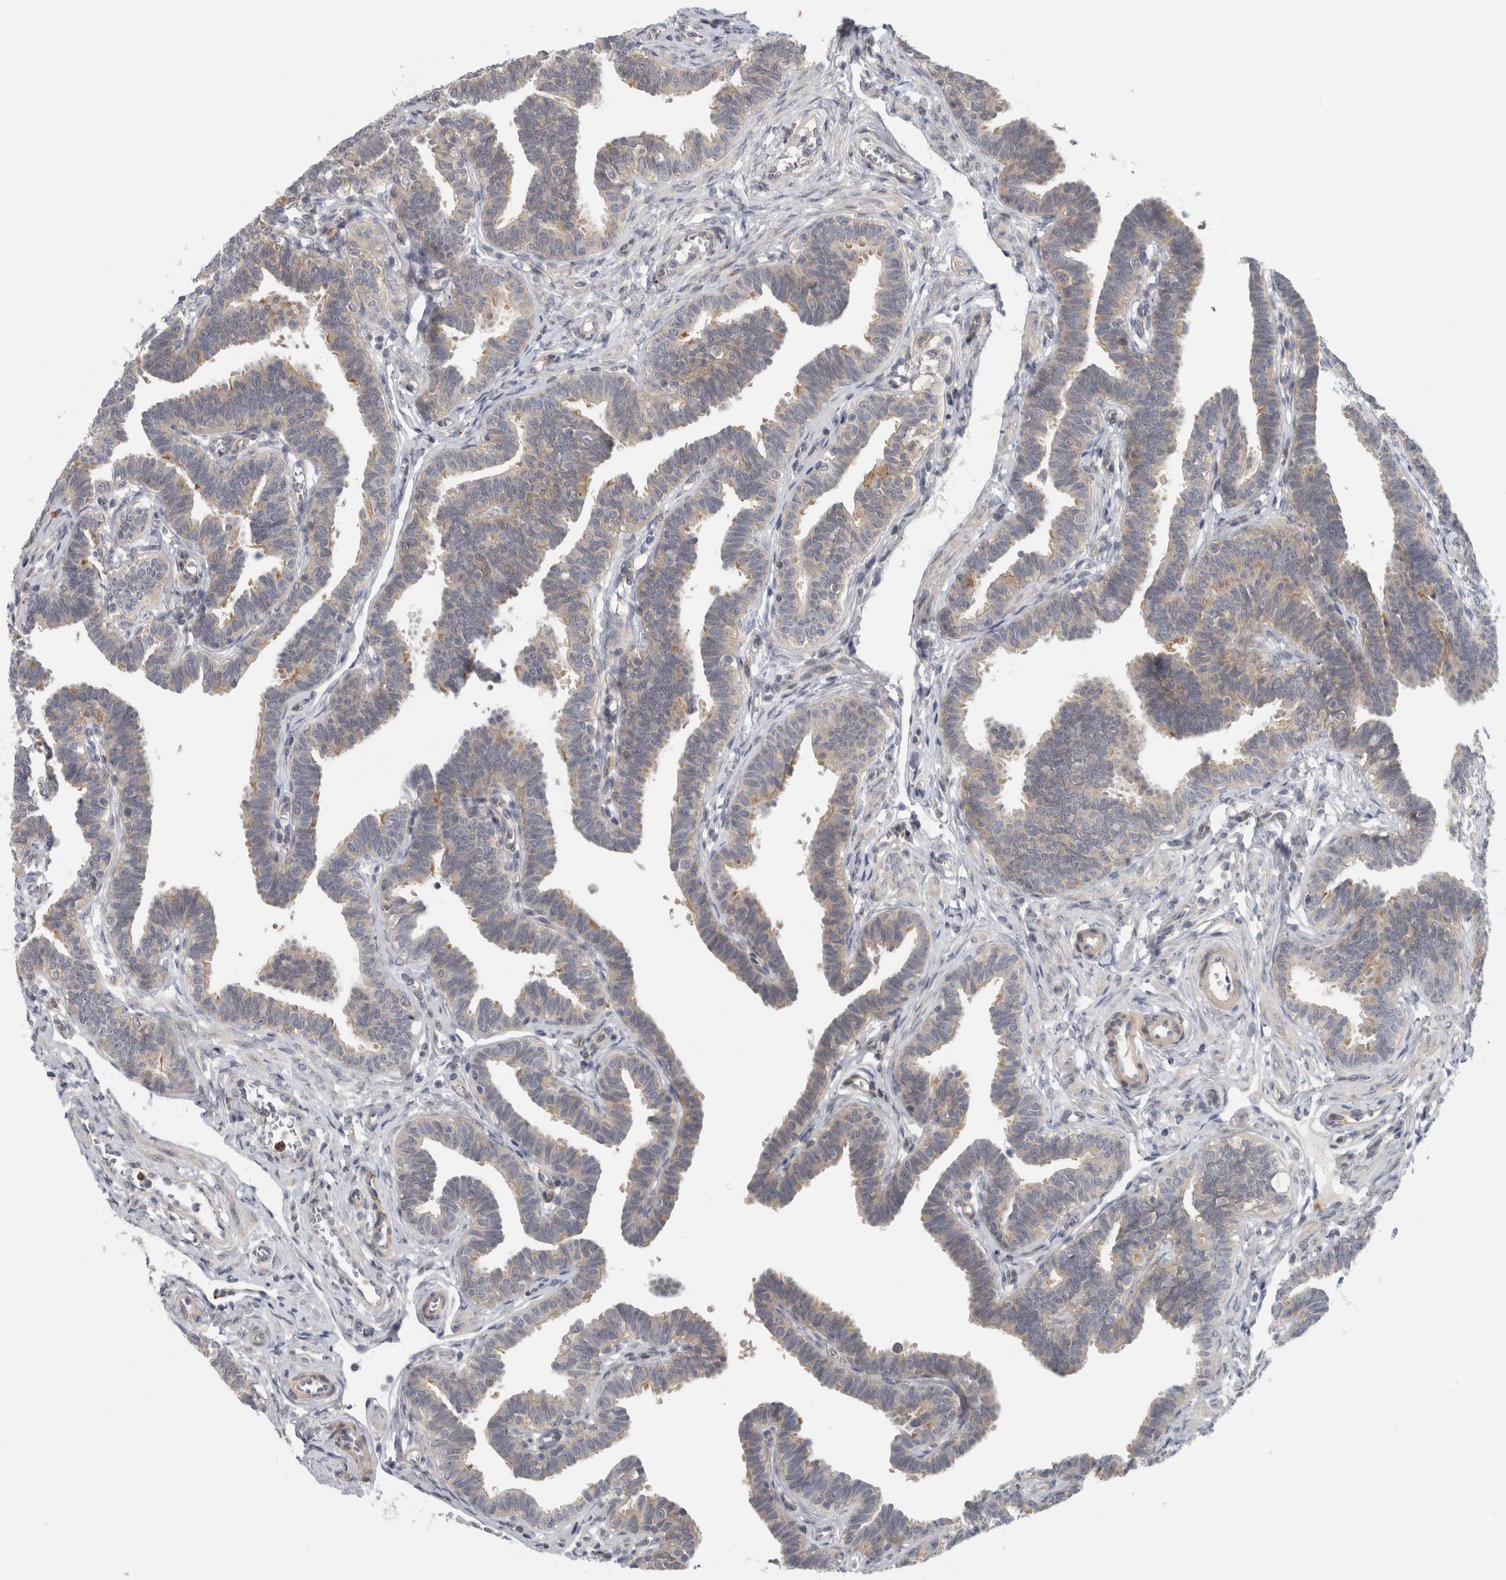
{"staining": {"intensity": "weak", "quantity": "25%-75%", "location": "cytoplasmic/membranous"}, "tissue": "fallopian tube", "cell_type": "Glandular cells", "image_type": "normal", "snomed": [{"axis": "morphology", "description": "Normal tissue, NOS"}, {"axis": "topography", "description": "Fallopian tube"}, {"axis": "topography", "description": "Ovary"}], "caption": "An image of human fallopian tube stained for a protein demonstrates weak cytoplasmic/membranous brown staining in glandular cells. Immunohistochemistry (ihc) stains the protein in brown and the nuclei are stained blue.", "gene": "ZNF804B", "patient": {"sex": "female", "age": 23}}